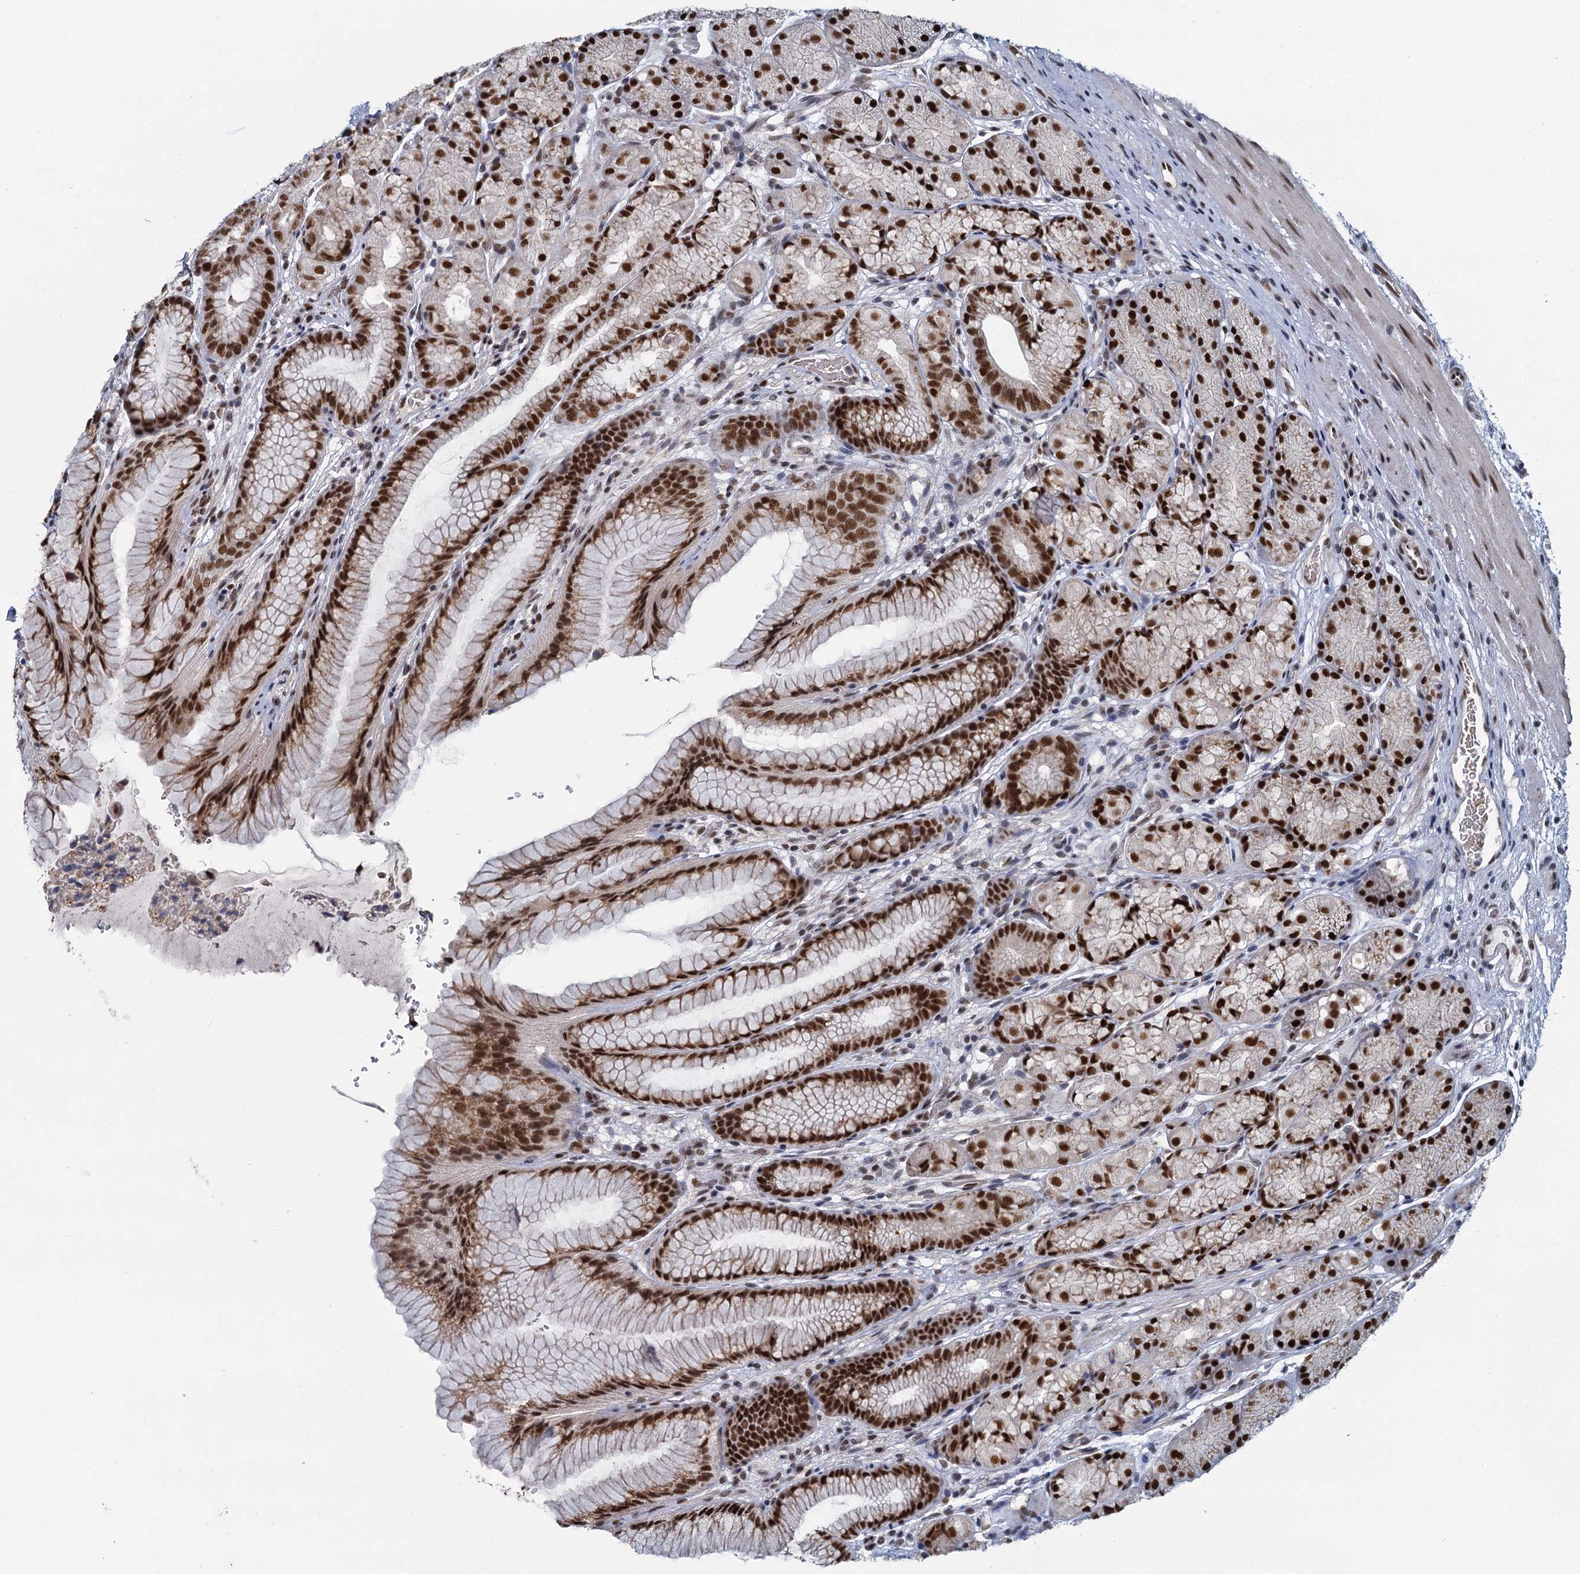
{"staining": {"intensity": "strong", "quantity": ">75%", "location": "cytoplasmic/membranous,nuclear"}, "tissue": "stomach", "cell_type": "Glandular cells", "image_type": "normal", "snomed": [{"axis": "morphology", "description": "Normal tissue, NOS"}, {"axis": "topography", "description": "Stomach"}], "caption": "IHC image of normal human stomach stained for a protein (brown), which shows high levels of strong cytoplasmic/membranous,nuclear expression in about >75% of glandular cells.", "gene": "RPRD1A", "patient": {"sex": "male", "age": 63}}